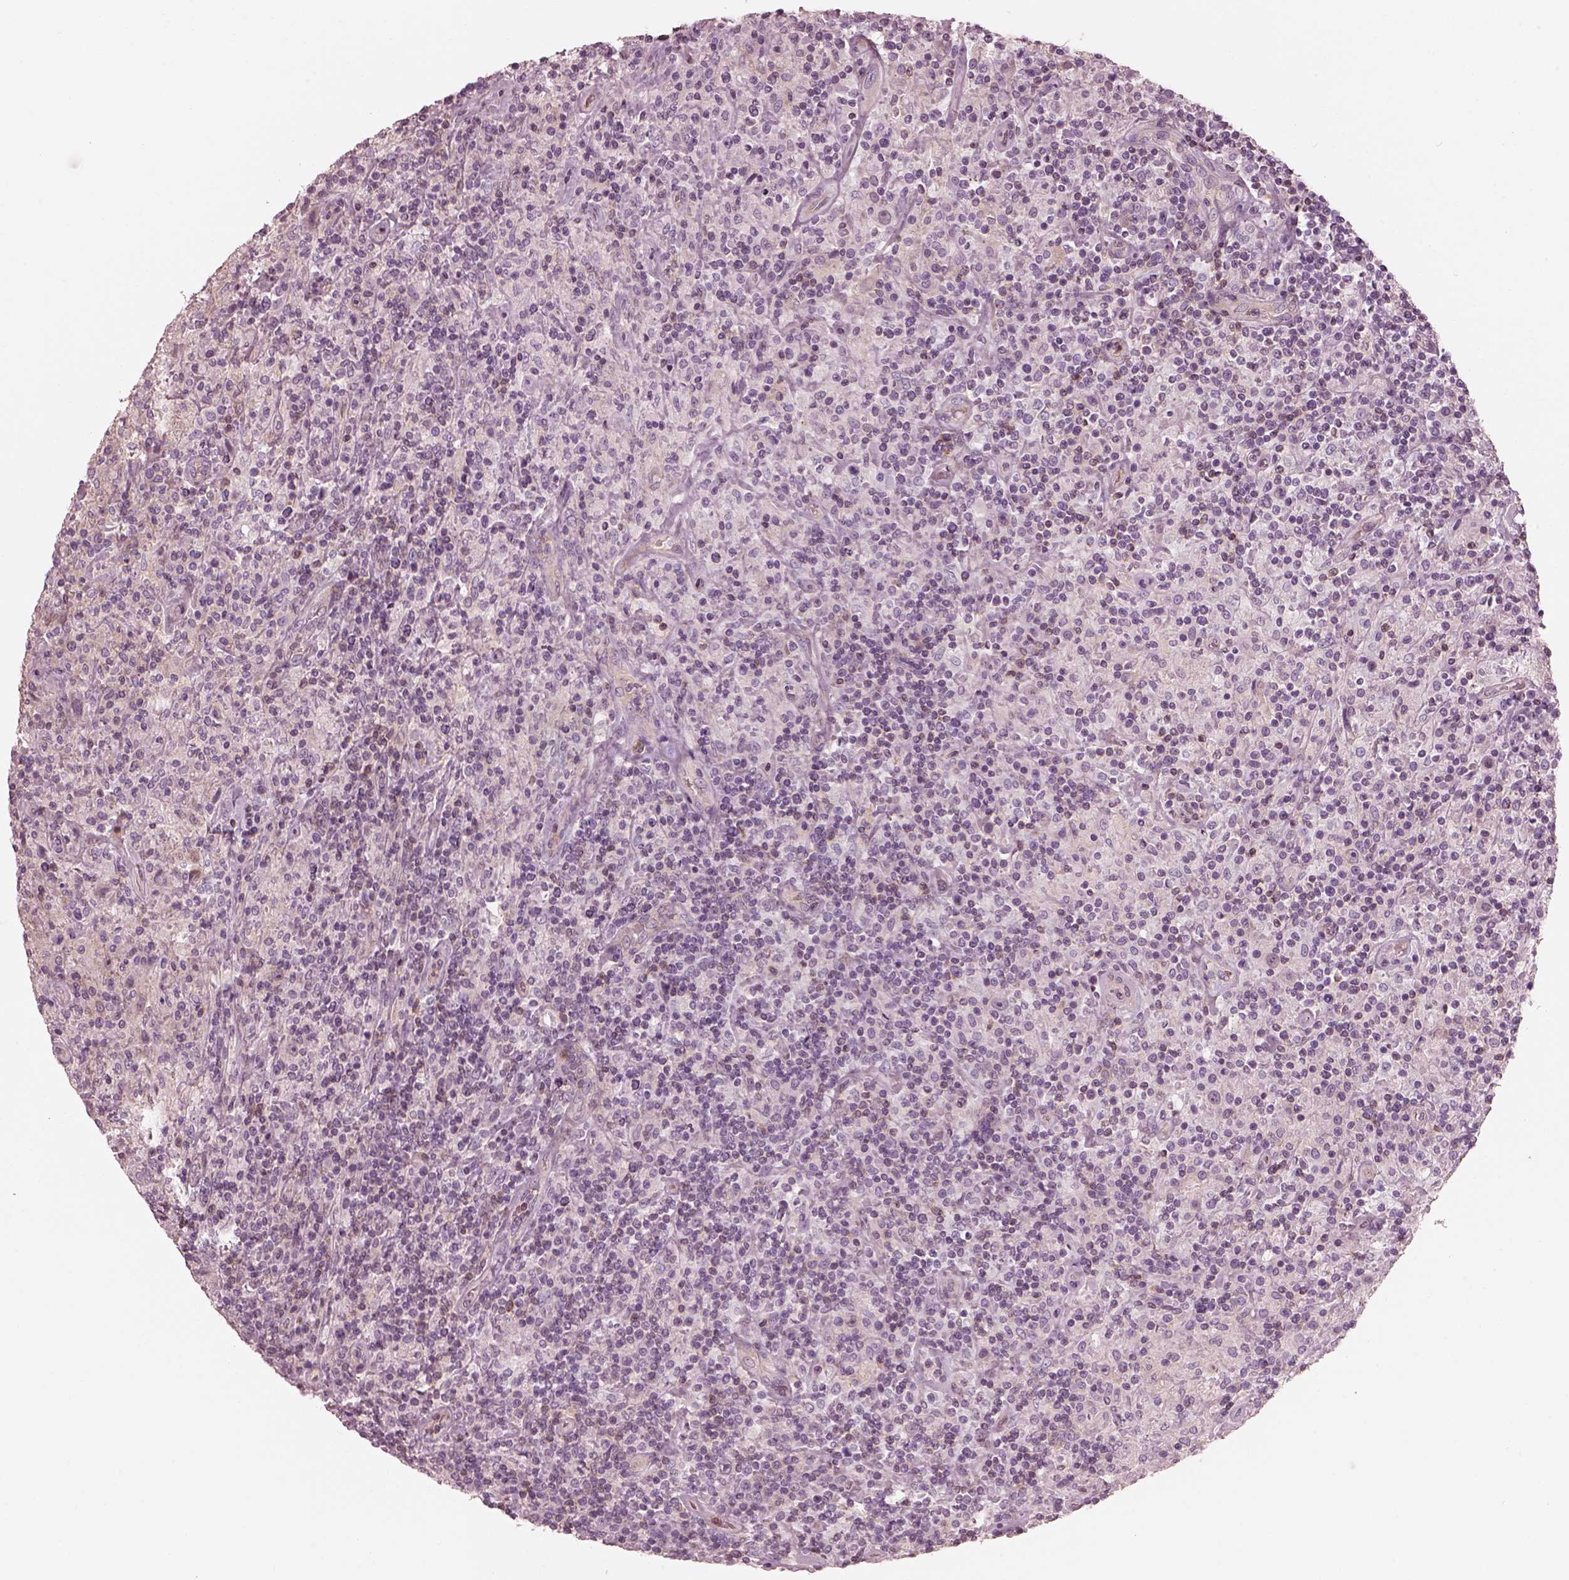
{"staining": {"intensity": "negative", "quantity": "none", "location": "none"}, "tissue": "lymphoma", "cell_type": "Tumor cells", "image_type": "cancer", "snomed": [{"axis": "morphology", "description": "Hodgkin's disease, NOS"}, {"axis": "topography", "description": "Lymph node"}], "caption": "Hodgkin's disease stained for a protein using immunohistochemistry (IHC) displays no expression tumor cells.", "gene": "ELAPOR1", "patient": {"sex": "male", "age": 70}}